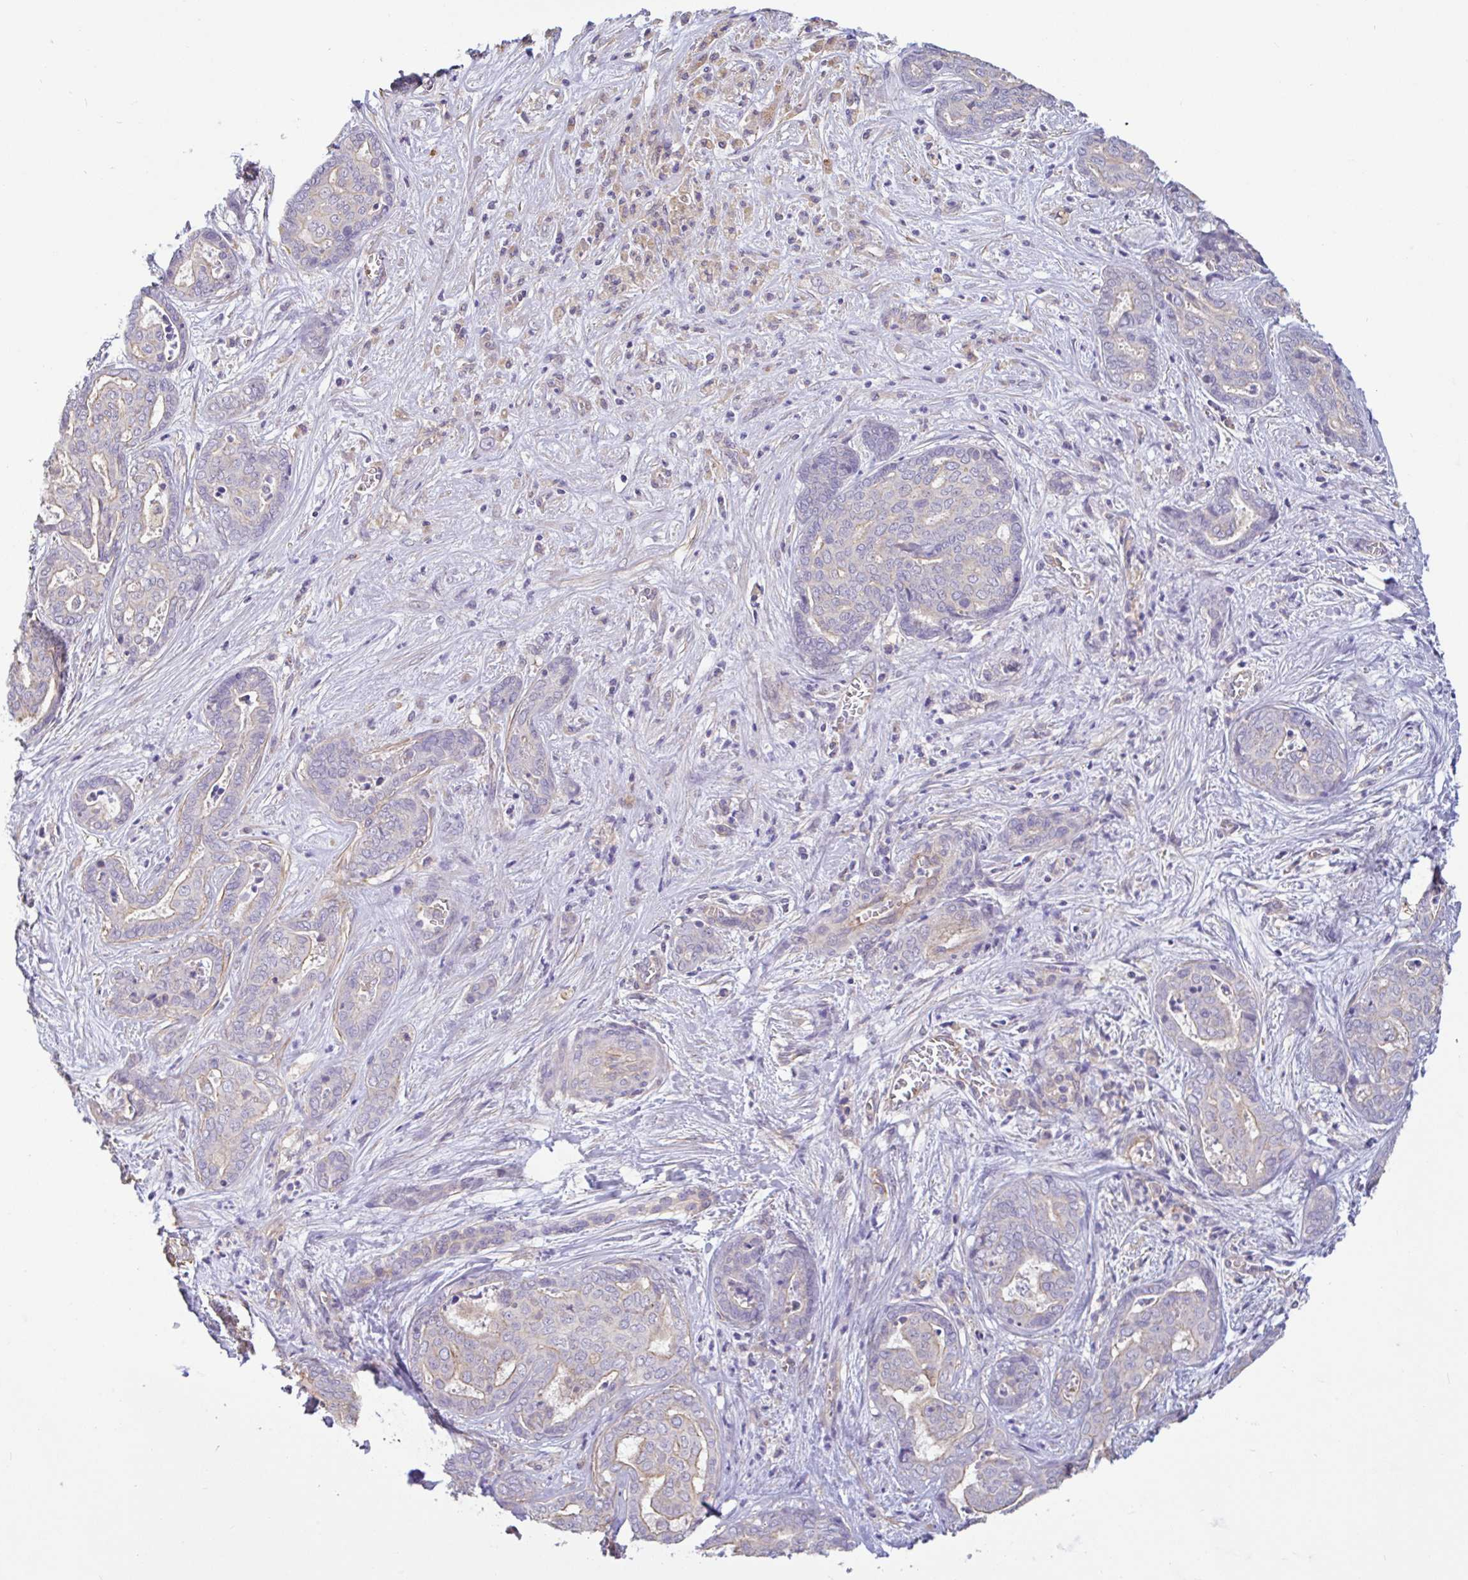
{"staining": {"intensity": "weak", "quantity": "25%-75%", "location": "cytoplasmic/membranous"}, "tissue": "liver cancer", "cell_type": "Tumor cells", "image_type": "cancer", "snomed": [{"axis": "morphology", "description": "Cholangiocarcinoma"}, {"axis": "topography", "description": "Liver"}], "caption": "This histopathology image demonstrates cholangiocarcinoma (liver) stained with immunohistochemistry to label a protein in brown. The cytoplasmic/membranous of tumor cells show weak positivity for the protein. Nuclei are counter-stained blue.", "gene": "PLCD4", "patient": {"sex": "female", "age": 64}}